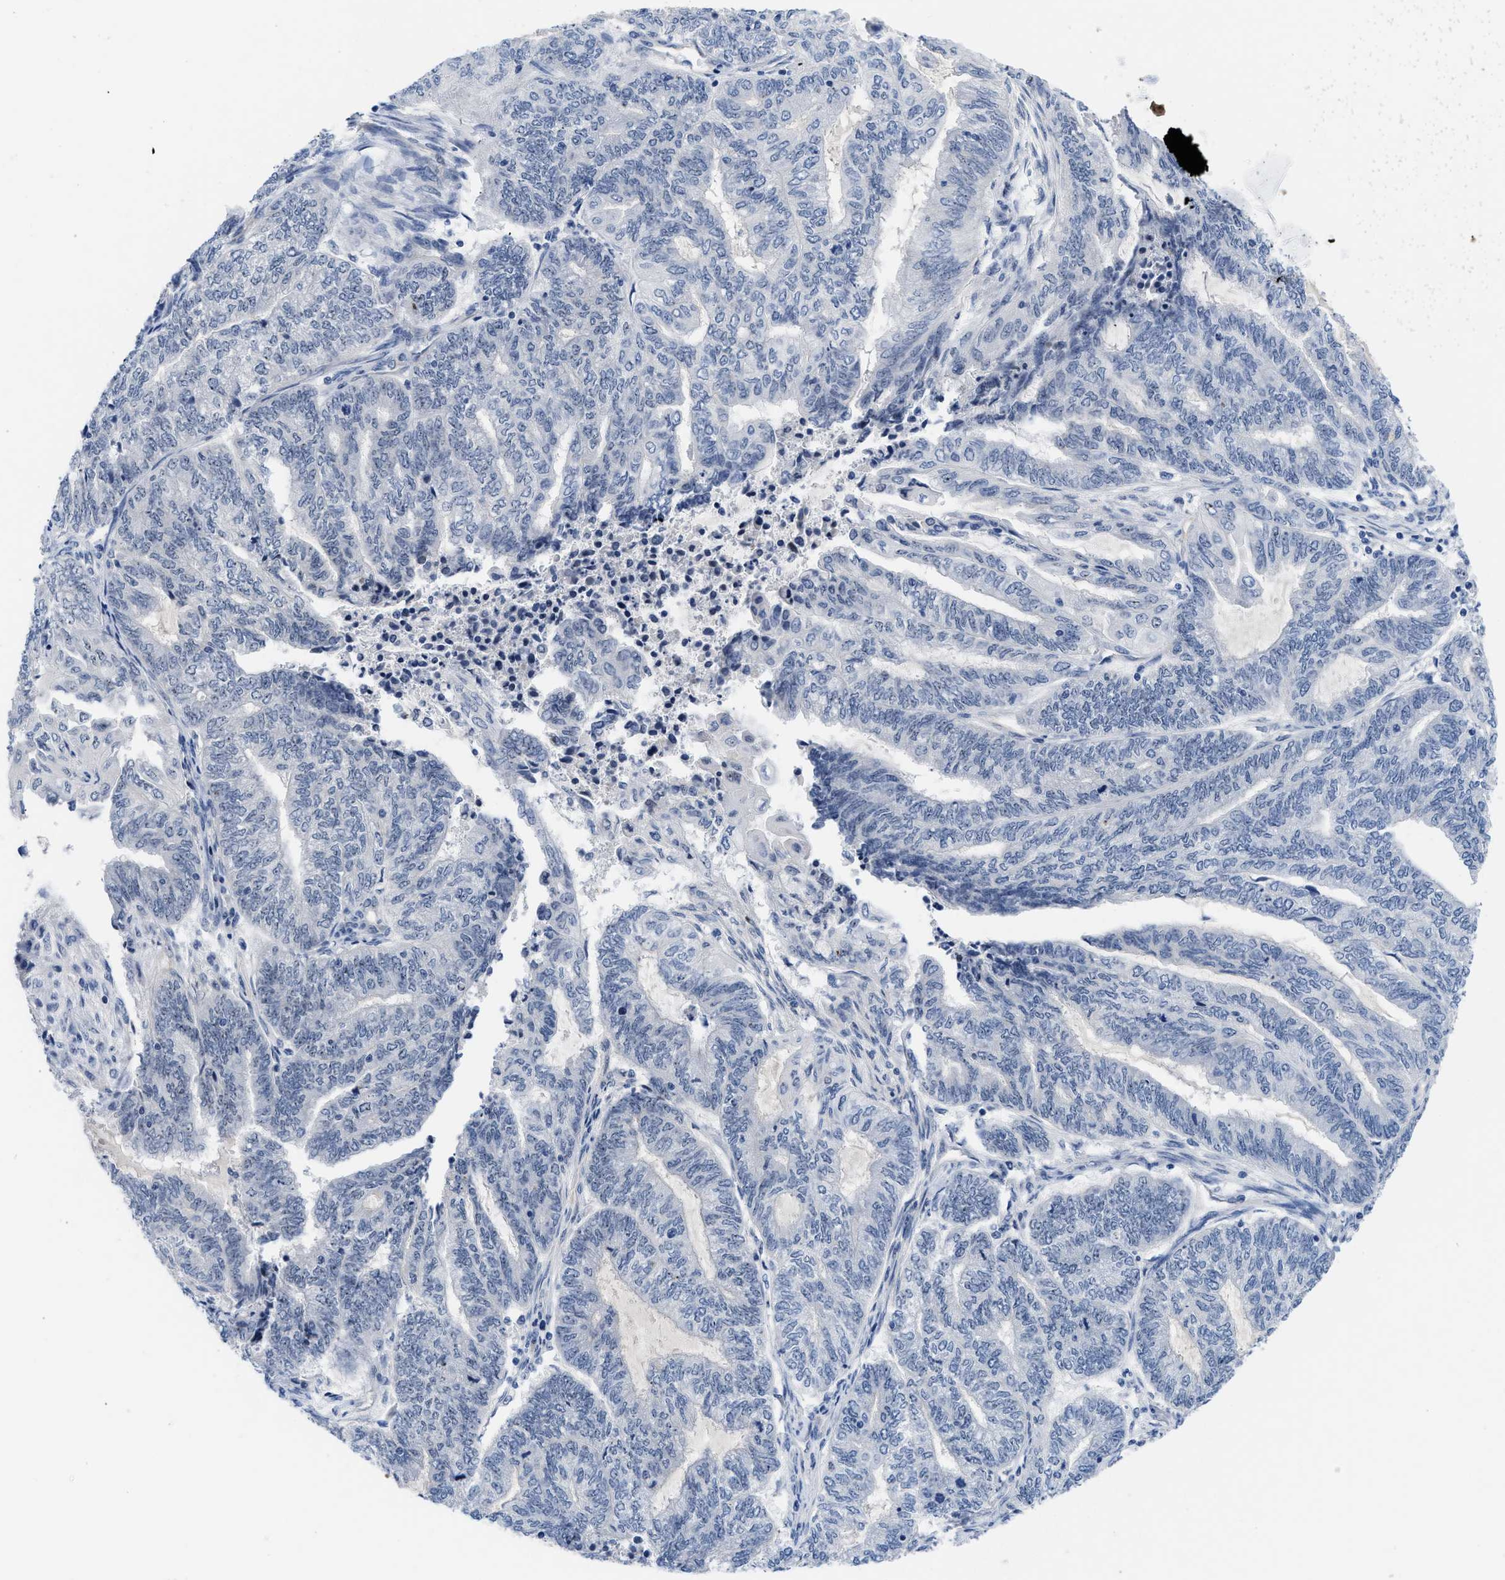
{"staining": {"intensity": "weak", "quantity": "<25%", "location": "nuclear"}, "tissue": "endometrial cancer", "cell_type": "Tumor cells", "image_type": "cancer", "snomed": [{"axis": "morphology", "description": "Adenocarcinoma, NOS"}, {"axis": "topography", "description": "Uterus"}, {"axis": "topography", "description": "Endometrium"}], "caption": "The immunohistochemistry image has no significant staining in tumor cells of adenocarcinoma (endometrial) tissue.", "gene": "NOP58", "patient": {"sex": "female", "age": 70}}